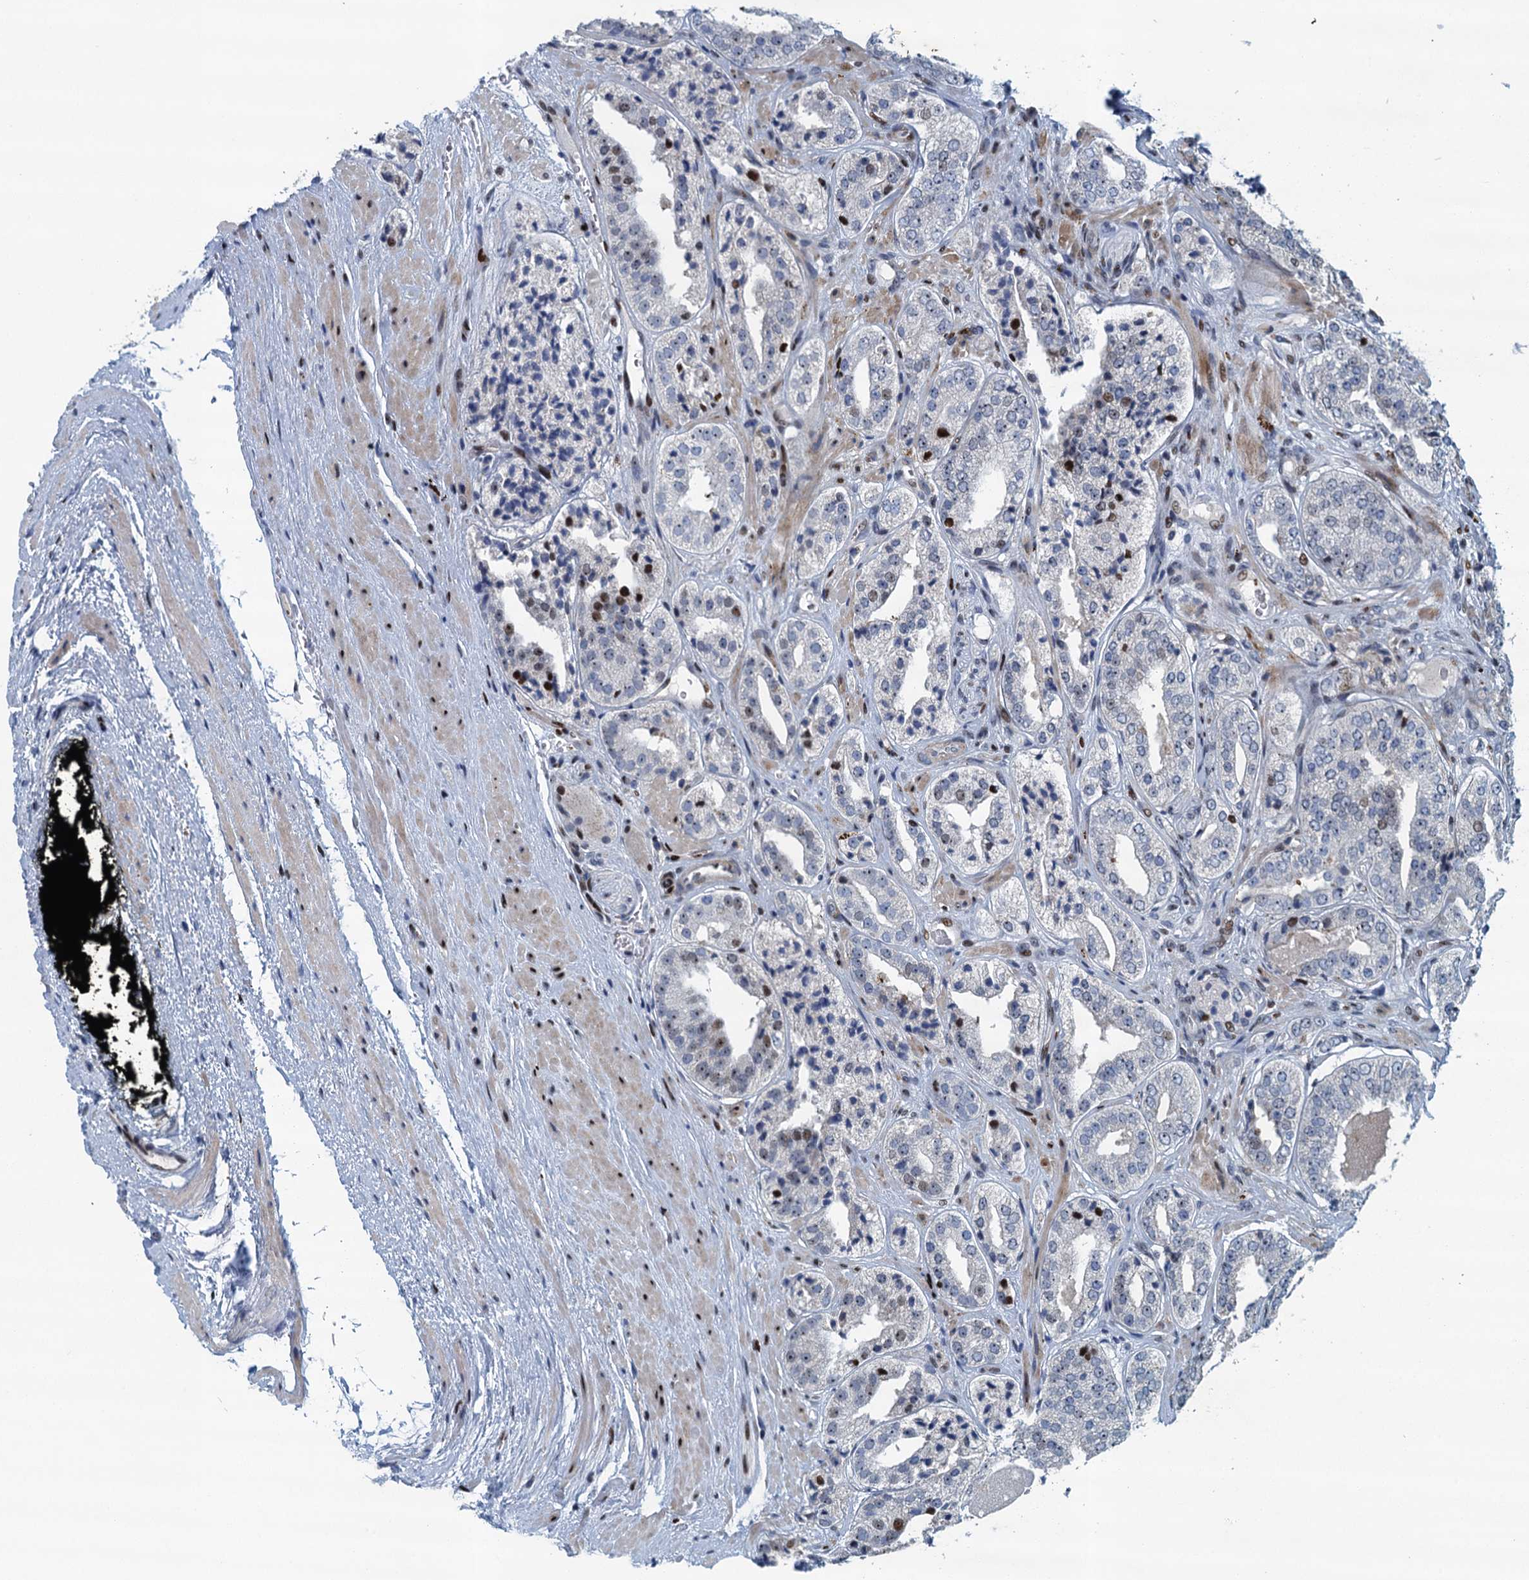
{"staining": {"intensity": "negative", "quantity": "none", "location": "none"}, "tissue": "prostate cancer", "cell_type": "Tumor cells", "image_type": "cancer", "snomed": [{"axis": "morphology", "description": "Adenocarcinoma, High grade"}, {"axis": "topography", "description": "Prostate"}], "caption": "The photomicrograph shows no significant expression in tumor cells of prostate adenocarcinoma (high-grade).", "gene": "ANKRD13D", "patient": {"sex": "male", "age": 71}}